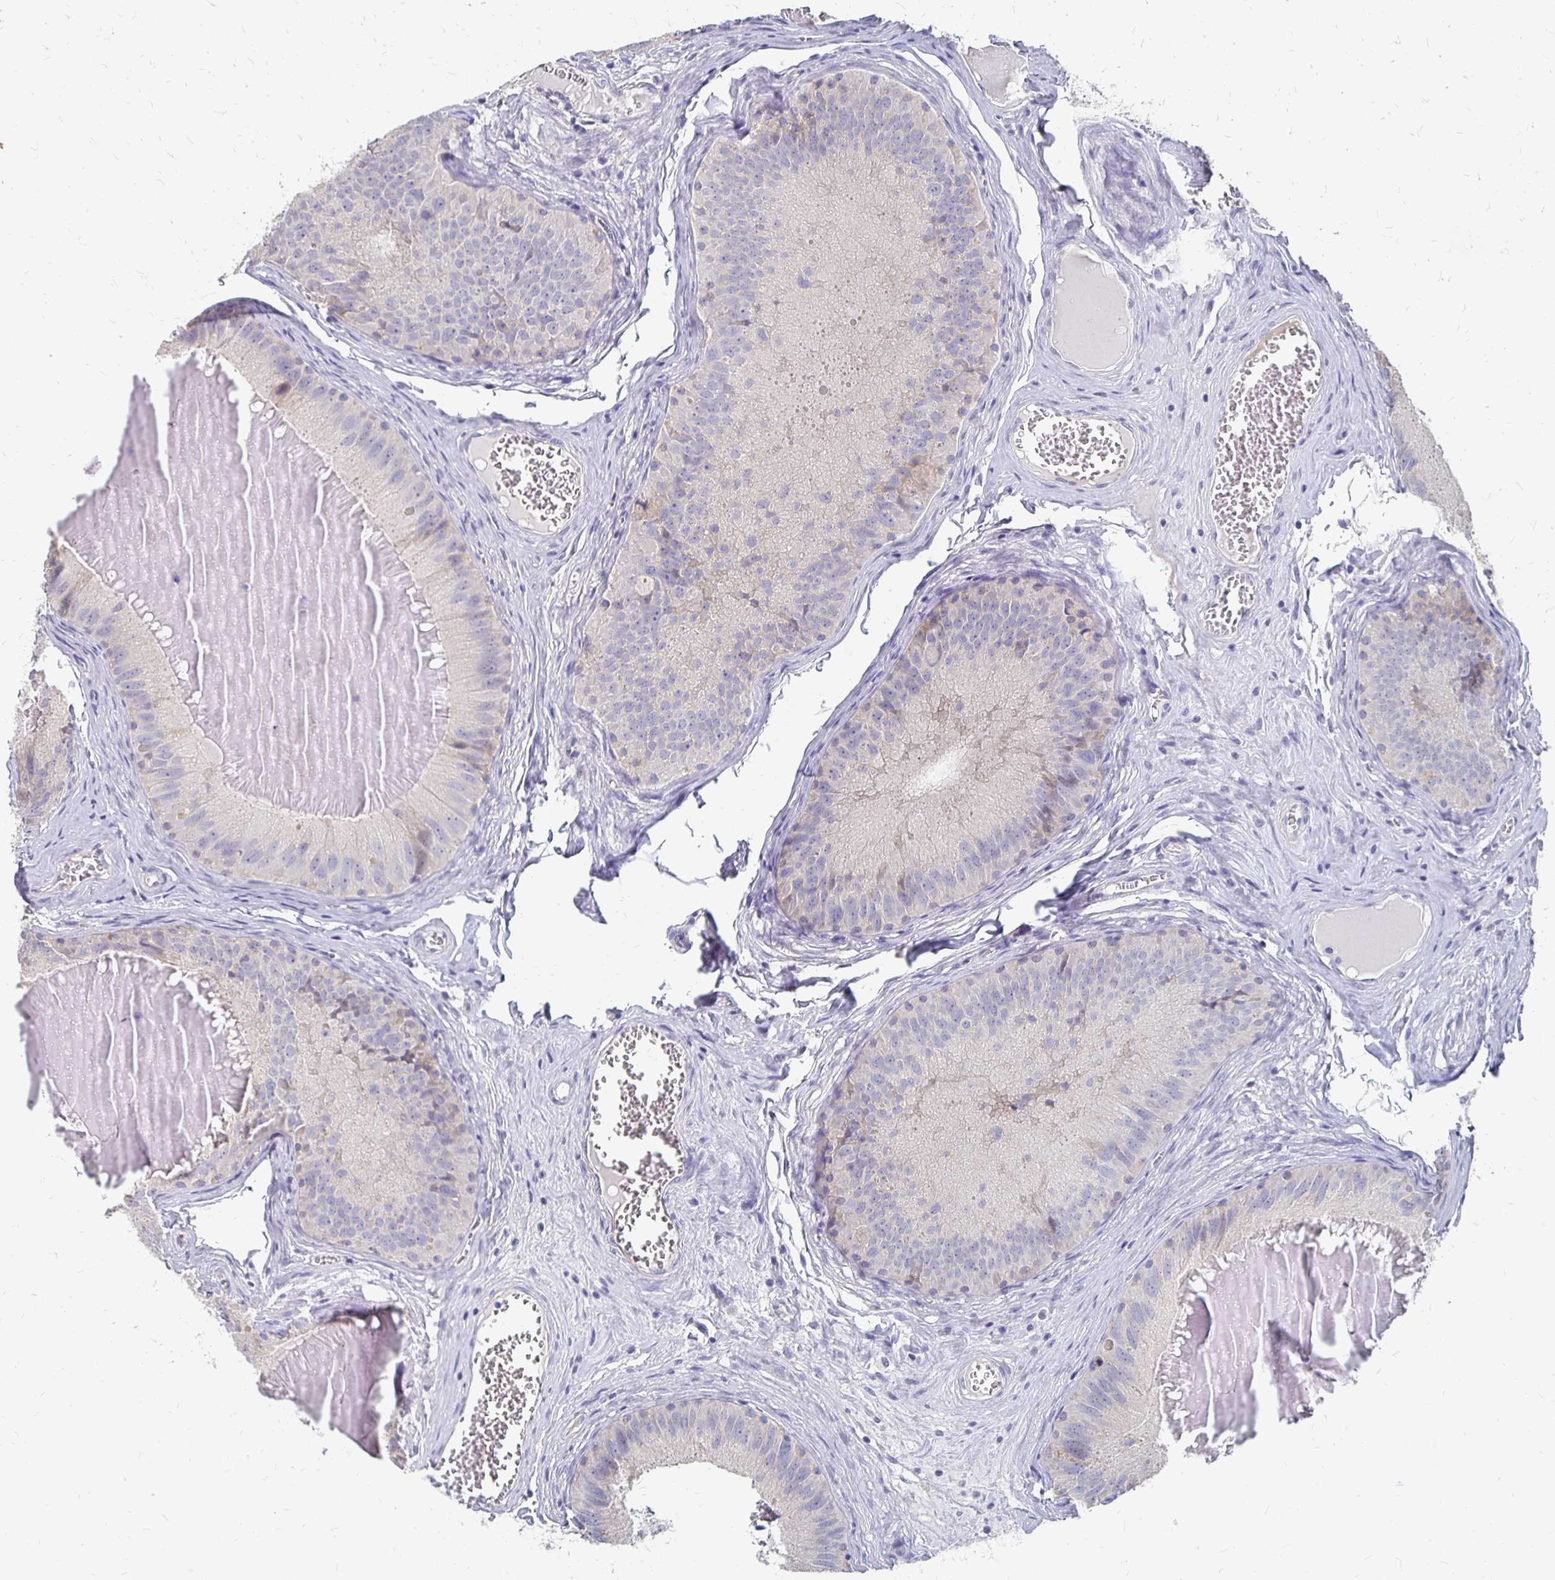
{"staining": {"intensity": "negative", "quantity": "none", "location": "none"}, "tissue": "epididymis", "cell_type": "Glandular cells", "image_type": "normal", "snomed": [{"axis": "morphology", "description": "Normal tissue, NOS"}, {"axis": "topography", "description": "Epididymis, spermatic cord, NOS"}], "caption": "Photomicrograph shows no significant protein staining in glandular cells of unremarkable epididymis.", "gene": "FKRP", "patient": {"sex": "male", "age": 39}}